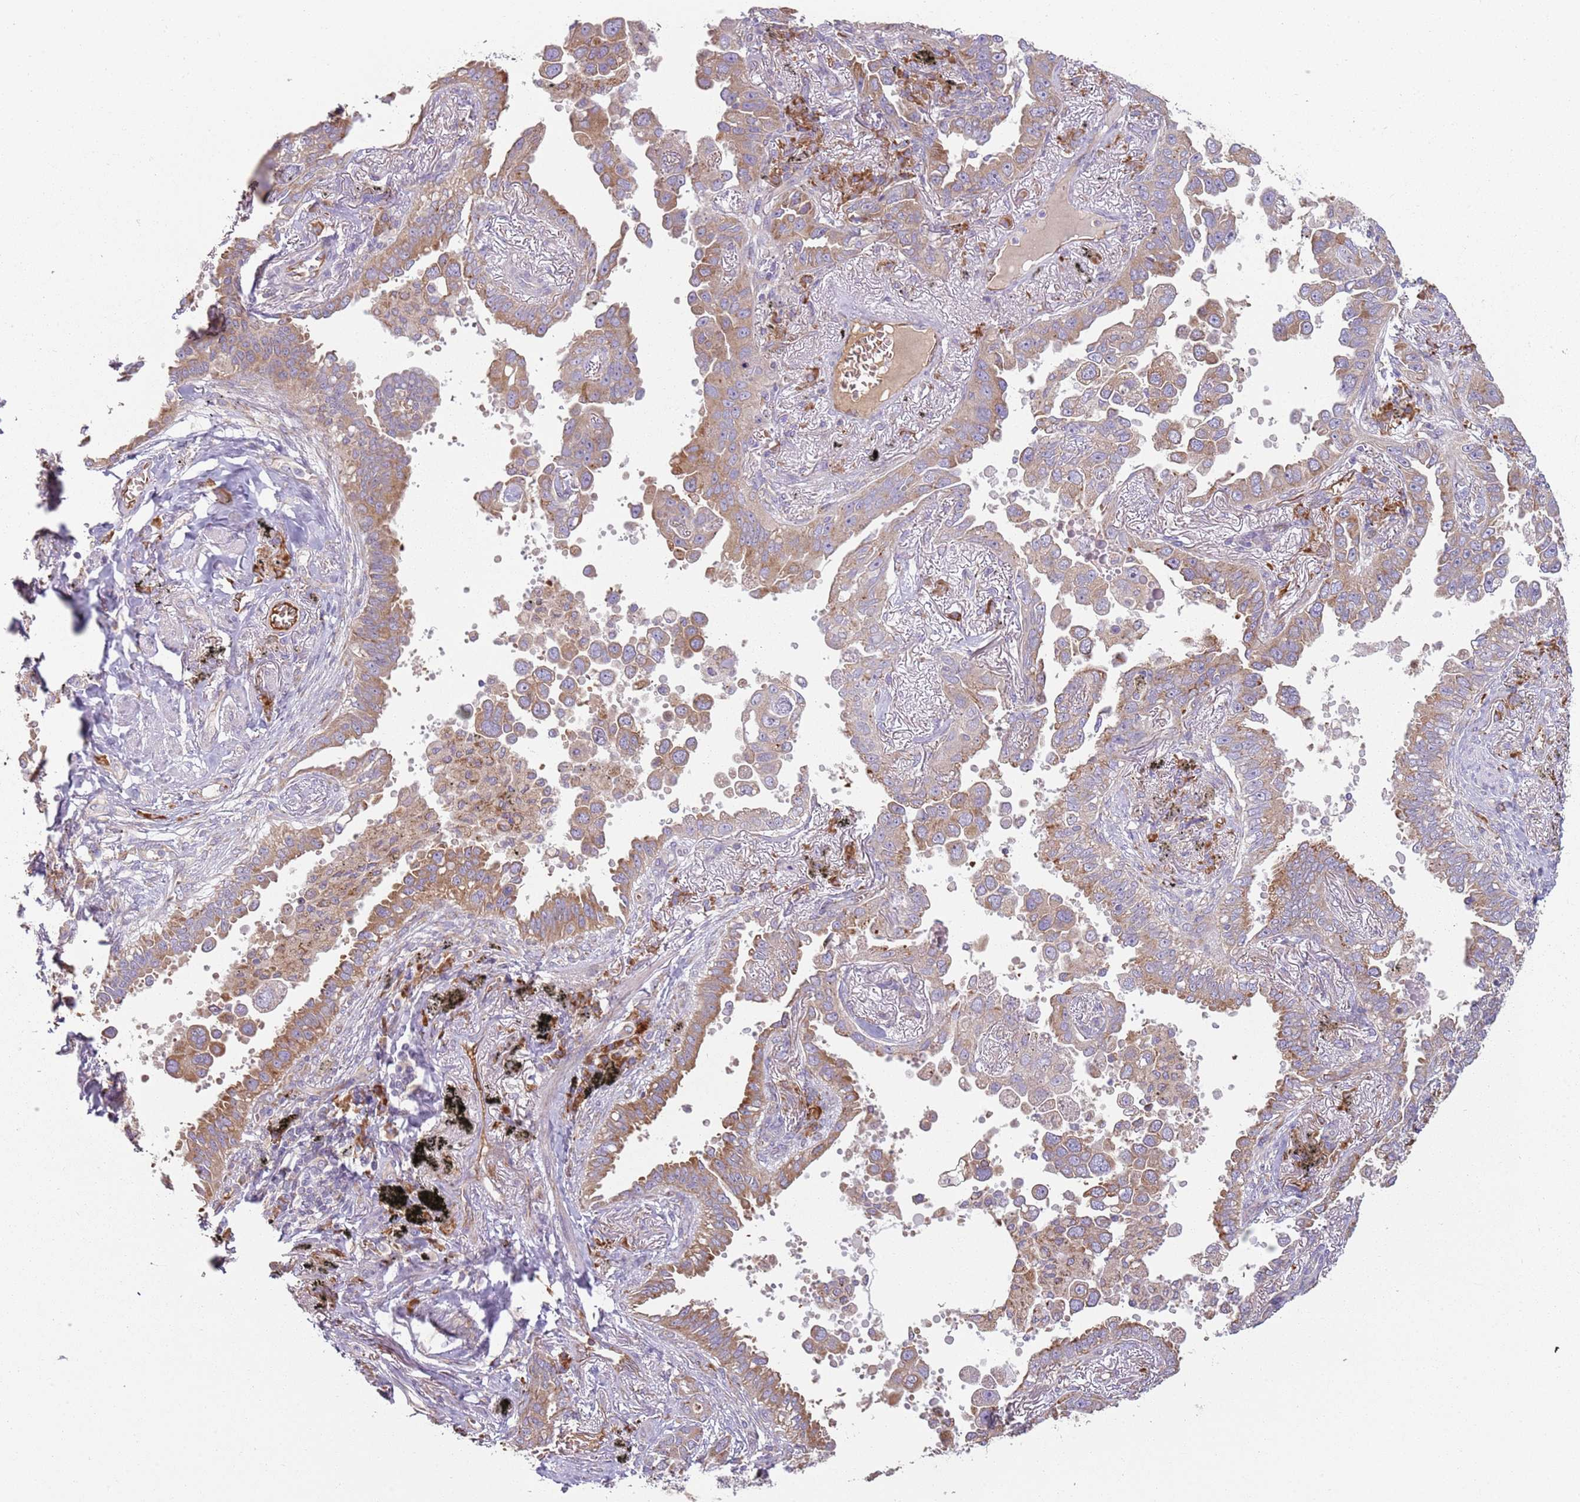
{"staining": {"intensity": "moderate", "quantity": "25%-75%", "location": "cytoplasmic/membranous"}, "tissue": "lung cancer", "cell_type": "Tumor cells", "image_type": "cancer", "snomed": [{"axis": "morphology", "description": "Adenocarcinoma, NOS"}, {"axis": "topography", "description": "Lung"}], "caption": "Protein staining exhibits moderate cytoplasmic/membranous positivity in about 25%-75% of tumor cells in lung cancer.", "gene": "SPATA2", "patient": {"sex": "male", "age": 67}}